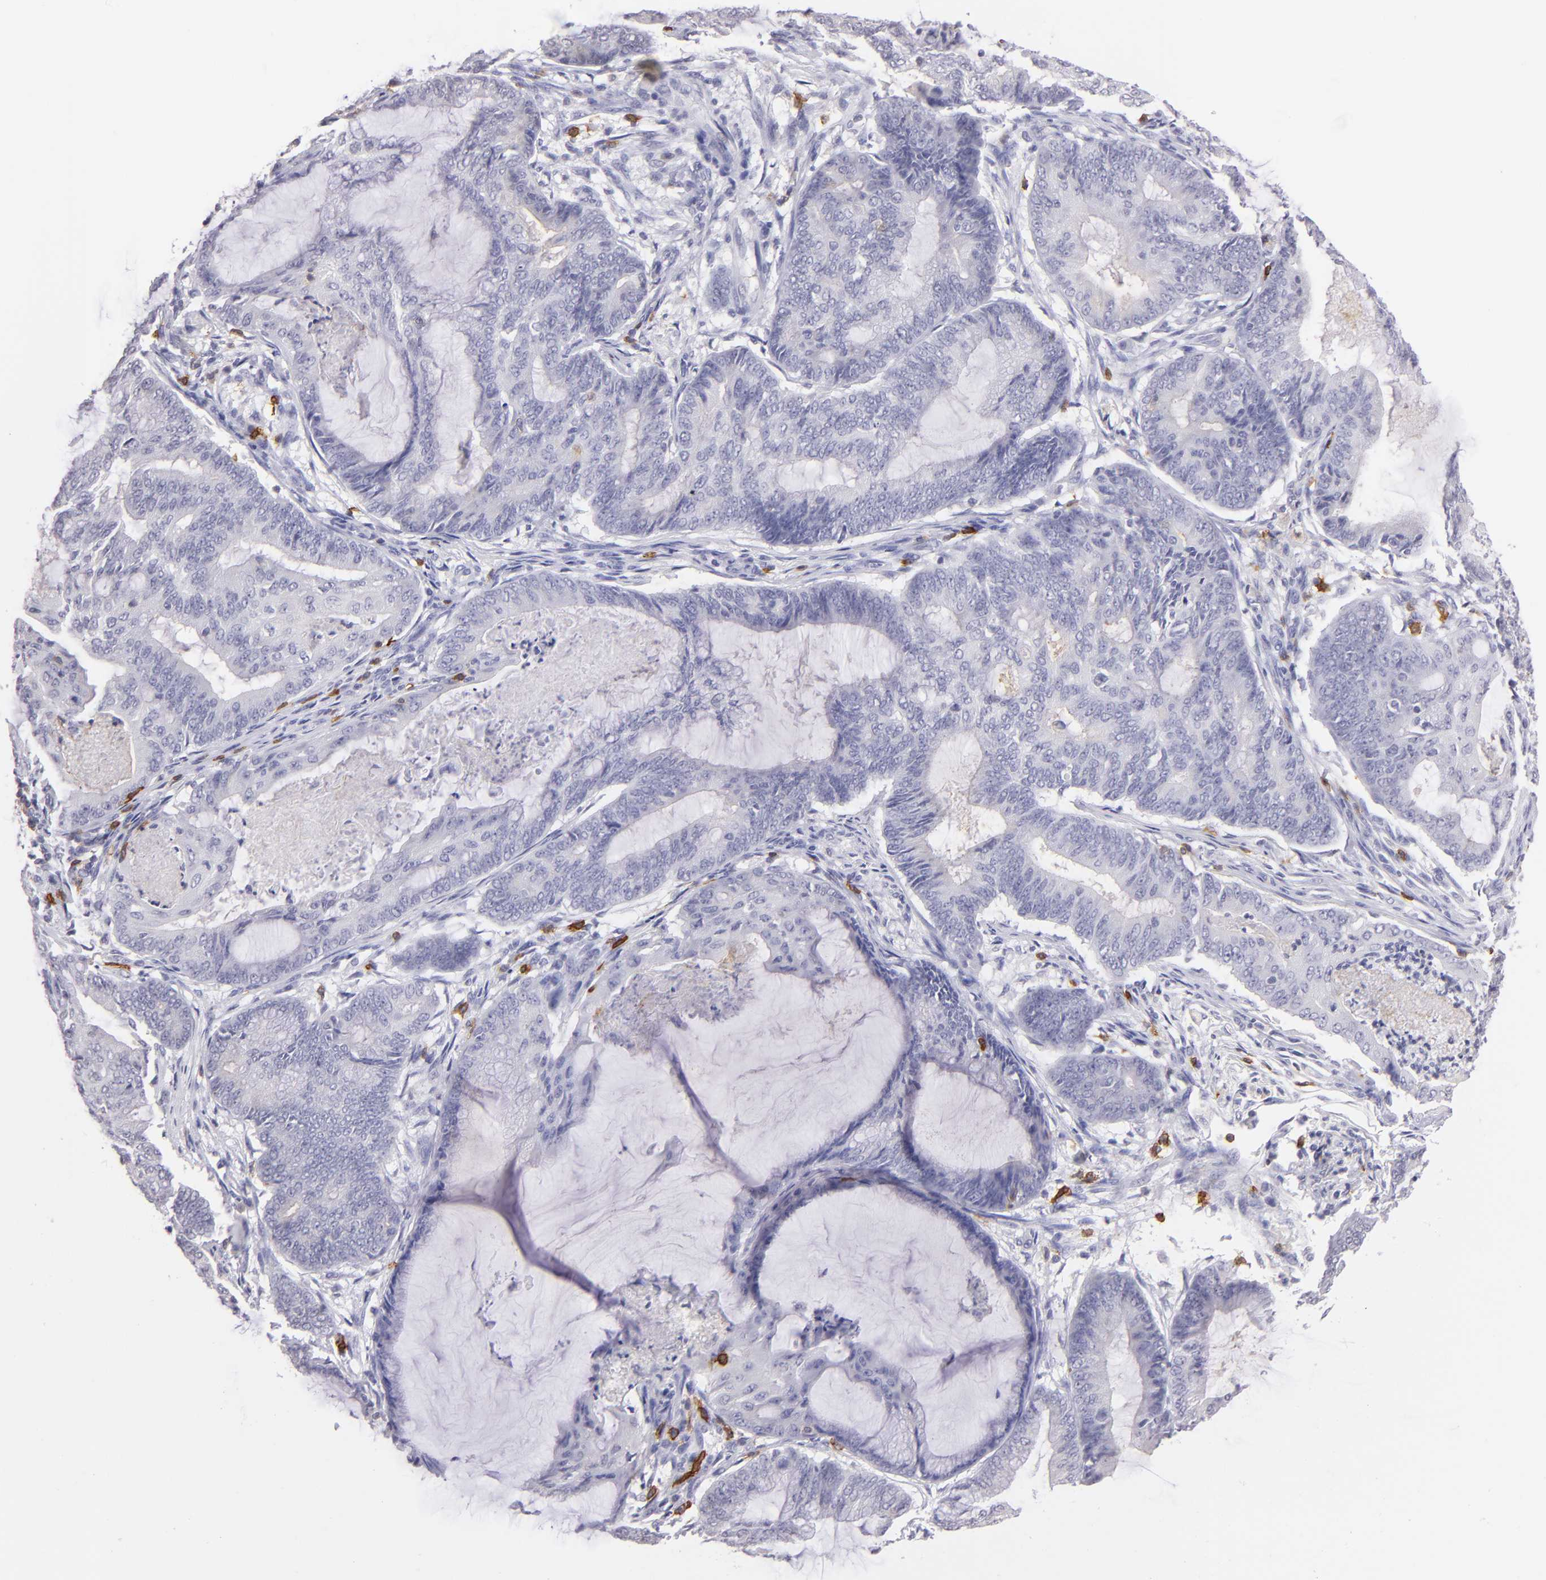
{"staining": {"intensity": "negative", "quantity": "none", "location": "none"}, "tissue": "endometrial cancer", "cell_type": "Tumor cells", "image_type": "cancer", "snomed": [{"axis": "morphology", "description": "Adenocarcinoma, NOS"}, {"axis": "topography", "description": "Endometrium"}], "caption": "This is a micrograph of immunohistochemistry staining of endometrial cancer (adenocarcinoma), which shows no positivity in tumor cells.", "gene": "IL2RA", "patient": {"sex": "female", "age": 63}}